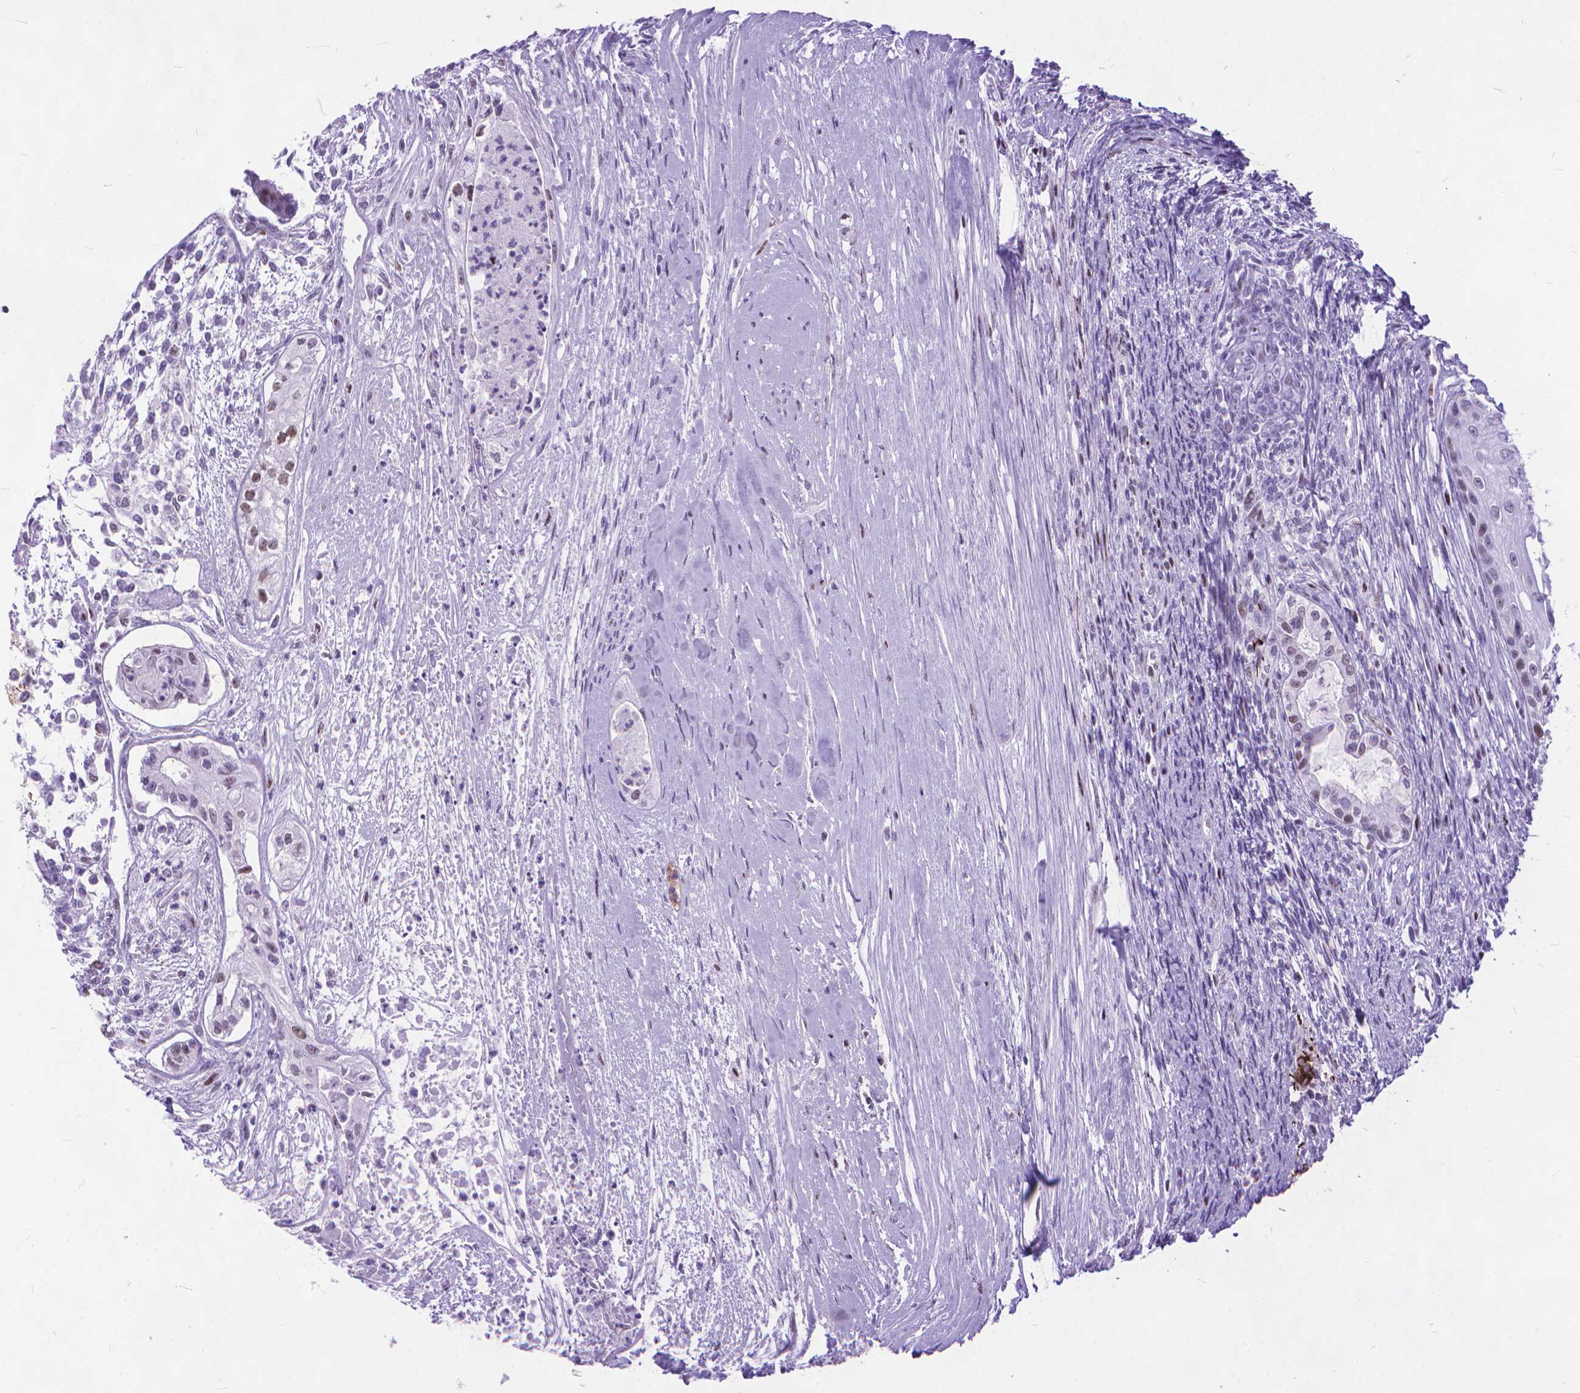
{"staining": {"intensity": "moderate", "quantity": "<25%", "location": "nuclear"}, "tissue": "testis cancer", "cell_type": "Tumor cells", "image_type": "cancer", "snomed": [{"axis": "morphology", "description": "Carcinoma, Embryonal, NOS"}, {"axis": "topography", "description": "Testis"}], "caption": "Immunohistochemistry (IHC) micrograph of human testis cancer stained for a protein (brown), which shows low levels of moderate nuclear positivity in approximately <25% of tumor cells.", "gene": "POLE4", "patient": {"sex": "male", "age": 37}}